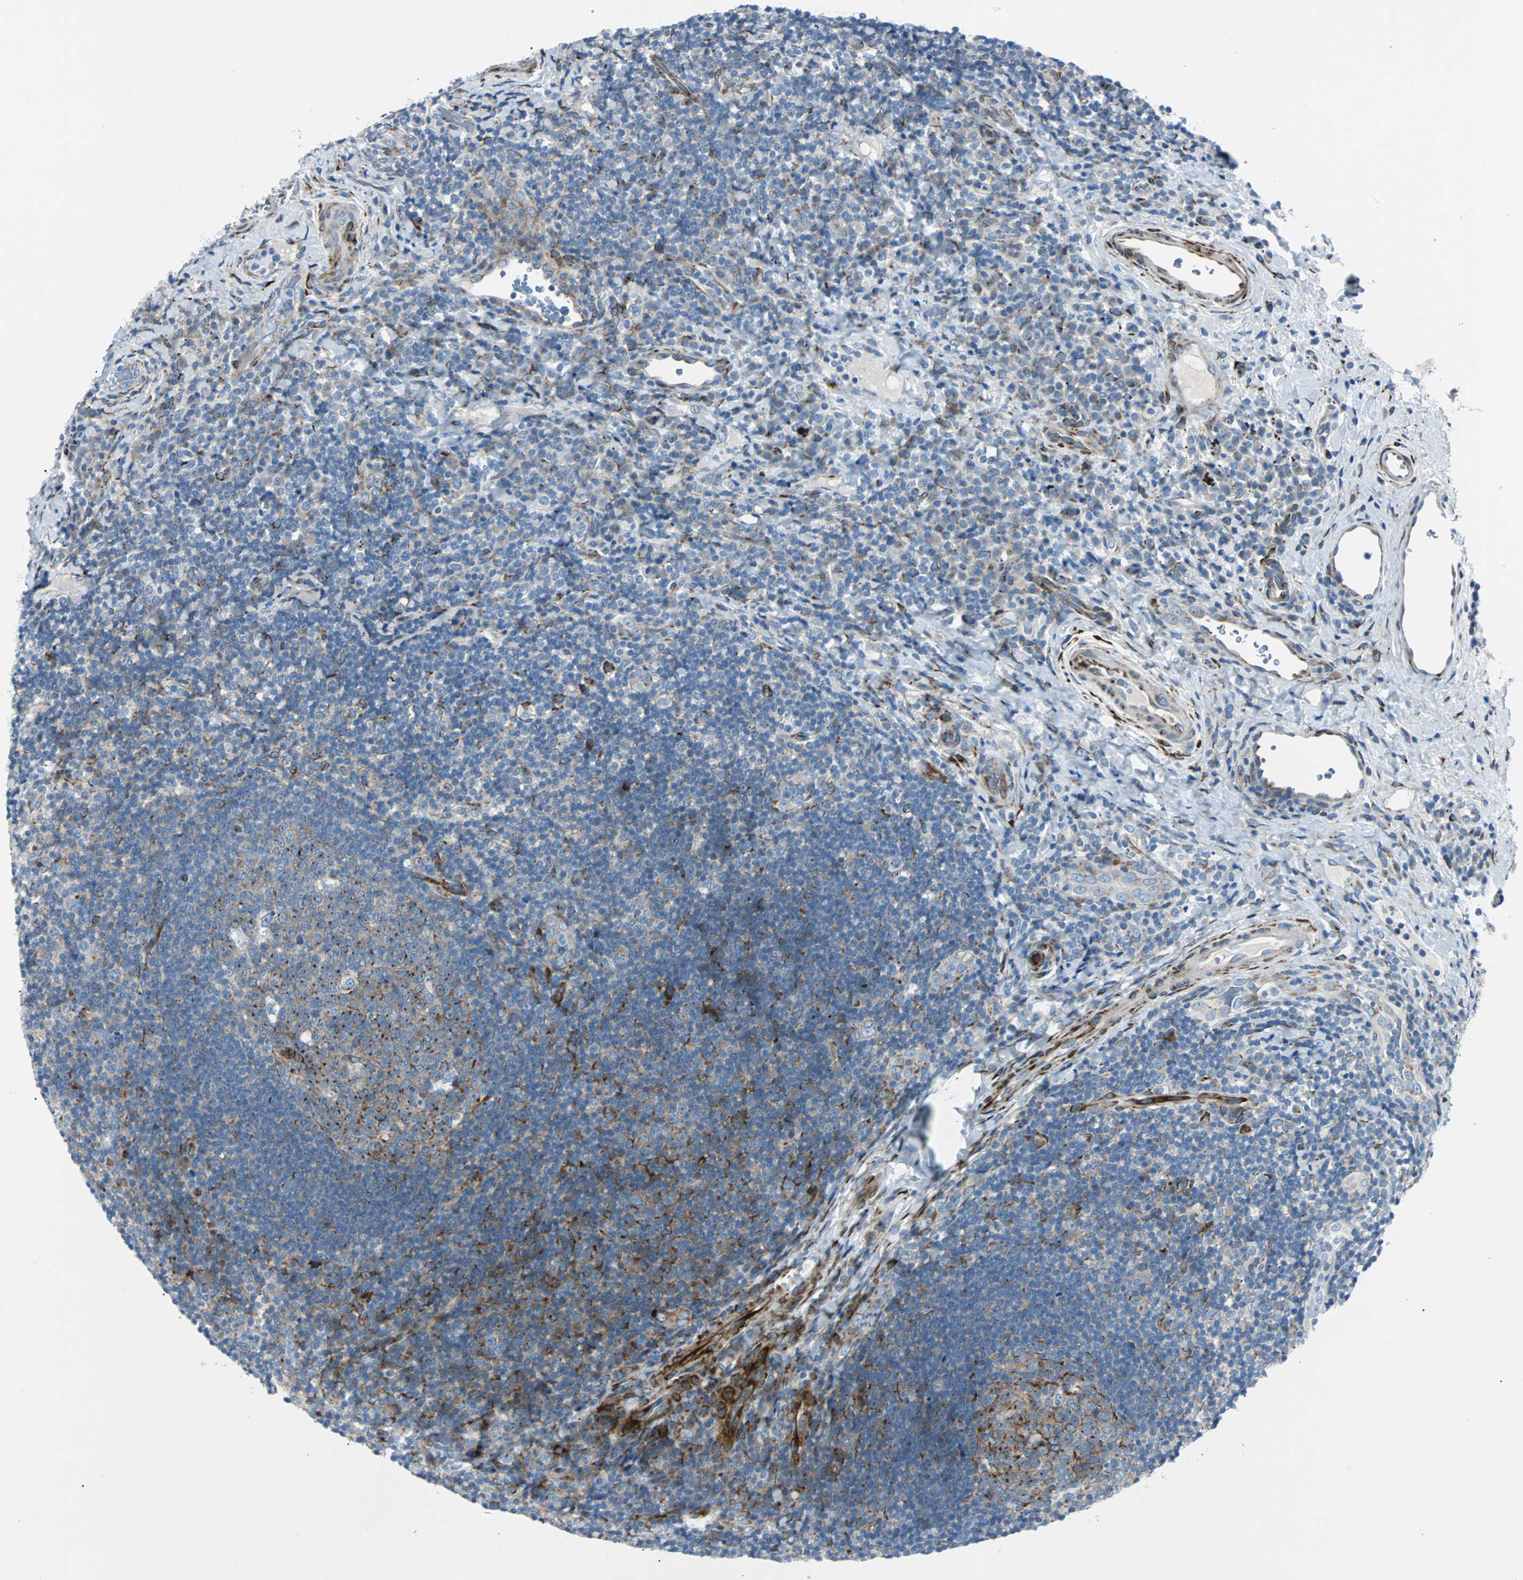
{"staining": {"intensity": "strong", "quantity": "25%-75%", "location": "cytoplasmic/membranous"}, "tissue": "lymphoma", "cell_type": "Tumor cells", "image_type": "cancer", "snomed": [{"axis": "morphology", "description": "Malignant lymphoma, non-Hodgkin's type, High grade"}, {"axis": "topography", "description": "Tonsil"}], "caption": "An immunohistochemistry (IHC) histopathology image of neoplastic tissue is shown. Protein staining in brown shows strong cytoplasmic/membranous positivity in lymphoma within tumor cells. Nuclei are stained in blue.", "gene": "BBC3", "patient": {"sex": "female", "age": 36}}